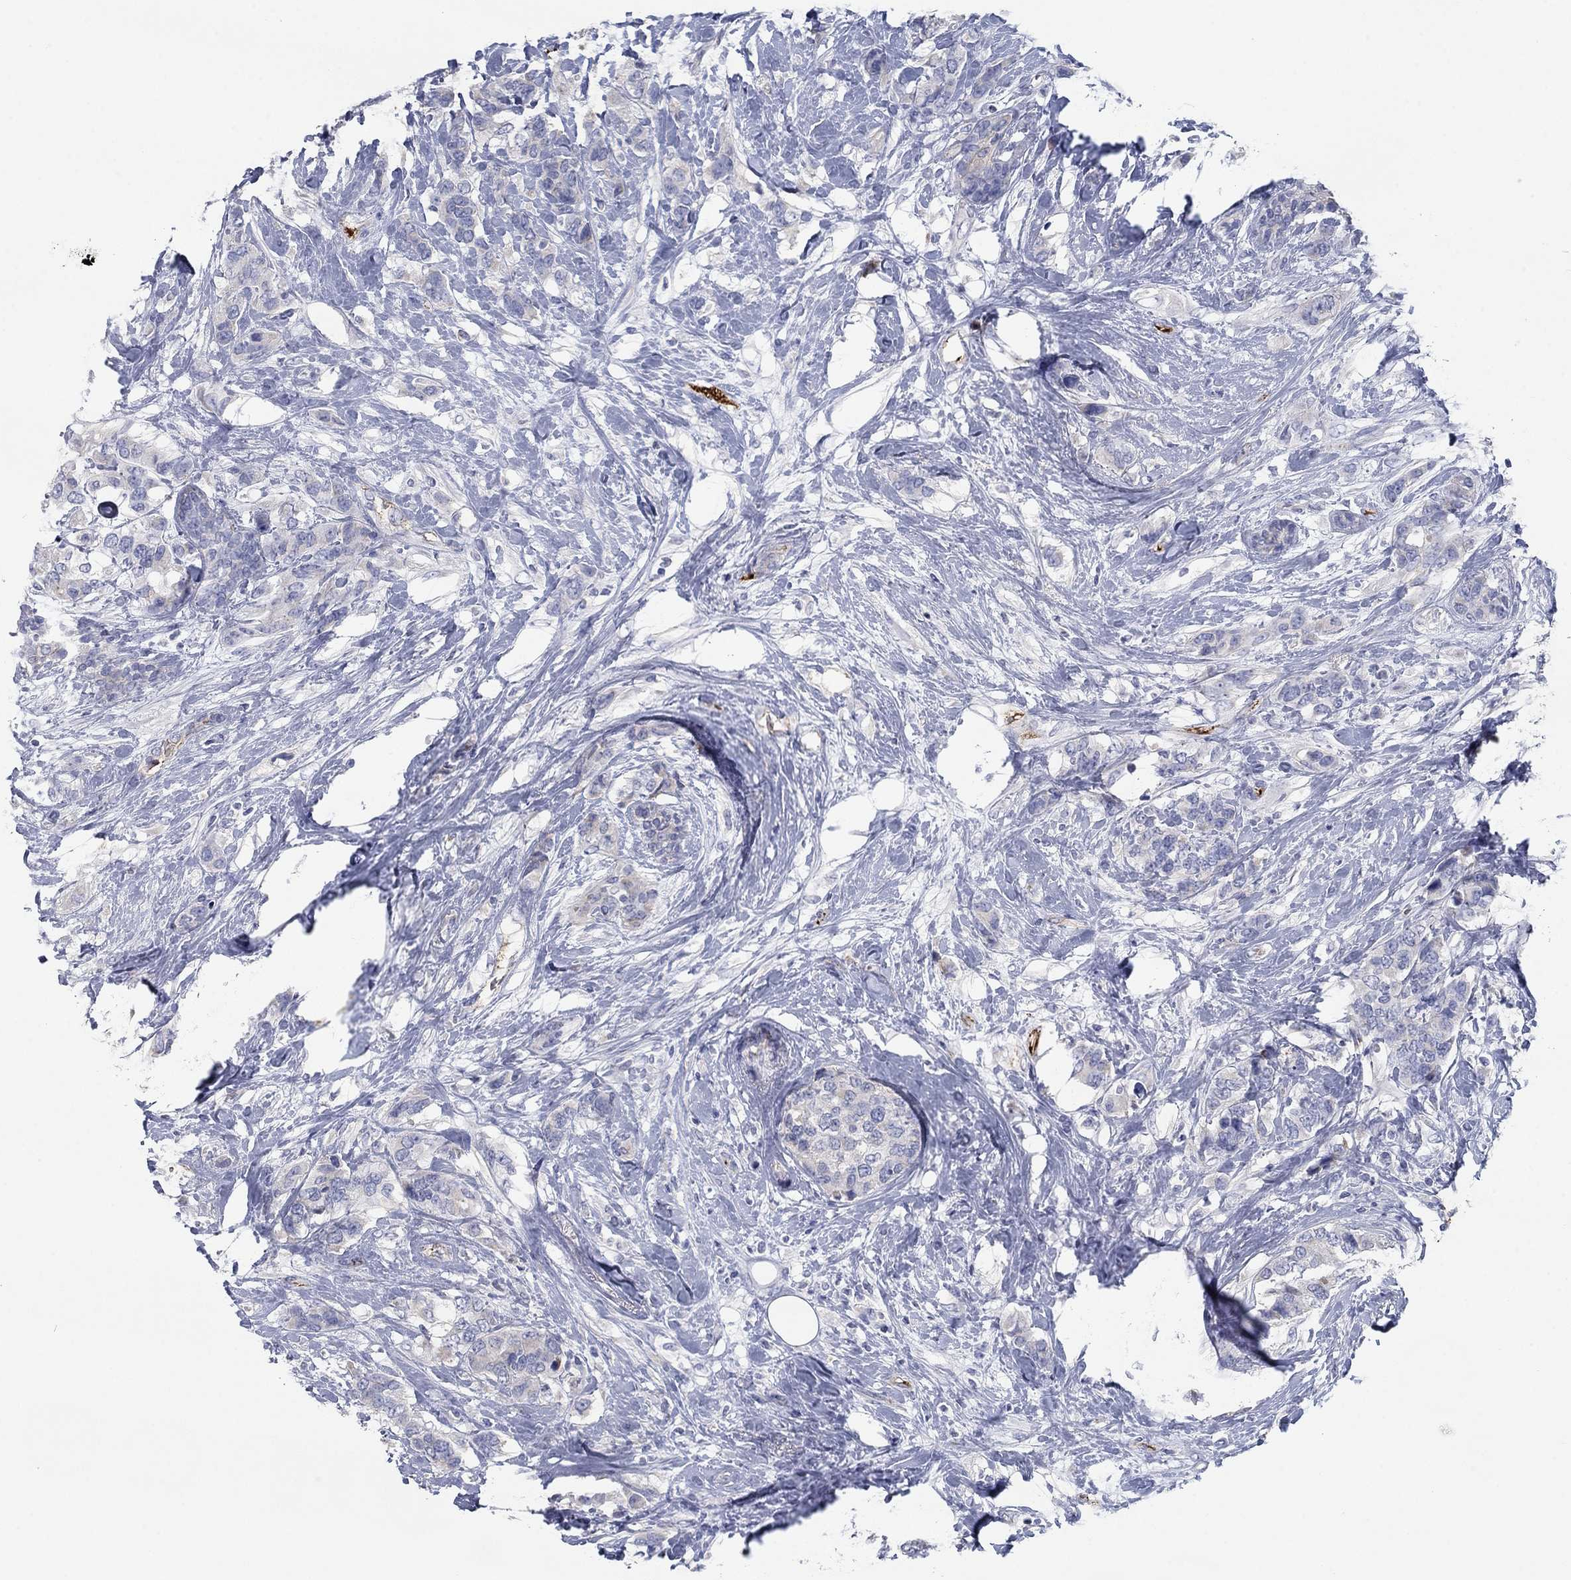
{"staining": {"intensity": "negative", "quantity": "none", "location": "none"}, "tissue": "breast cancer", "cell_type": "Tumor cells", "image_type": "cancer", "snomed": [{"axis": "morphology", "description": "Lobular carcinoma"}, {"axis": "topography", "description": "Breast"}], "caption": "Immunohistochemistry image of neoplastic tissue: human breast cancer stained with DAB shows no significant protein expression in tumor cells.", "gene": "APOC3", "patient": {"sex": "female", "age": 59}}